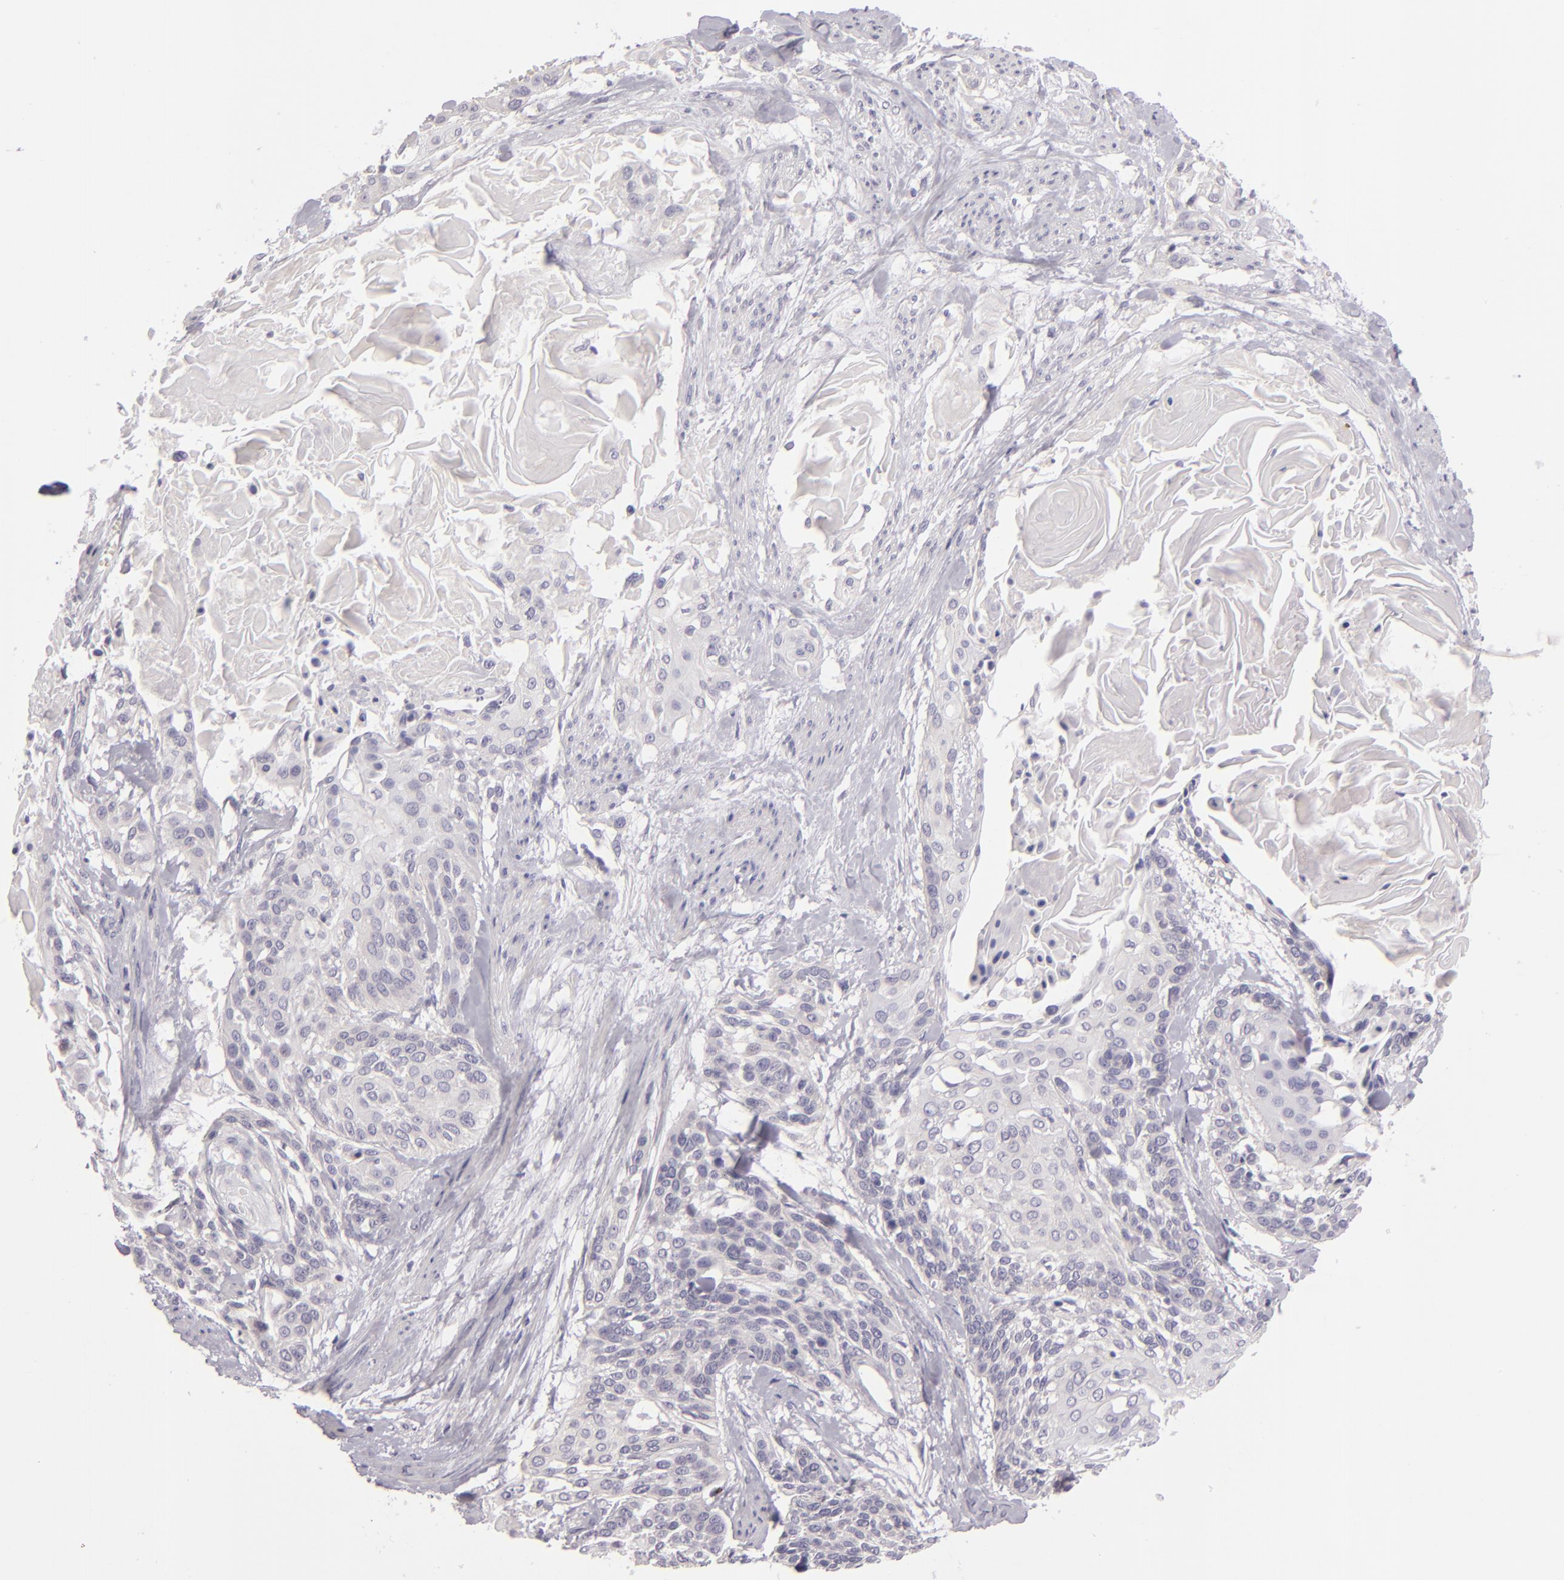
{"staining": {"intensity": "negative", "quantity": "none", "location": "none"}, "tissue": "cervical cancer", "cell_type": "Tumor cells", "image_type": "cancer", "snomed": [{"axis": "morphology", "description": "Squamous cell carcinoma, NOS"}, {"axis": "topography", "description": "Cervix"}], "caption": "Human cervical cancer (squamous cell carcinoma) stained for a protein using immunohistochemistry shows no positivity in tumor cells.", "gene": "EGFL6", "patient": {"sex": "female", "age": 57}}